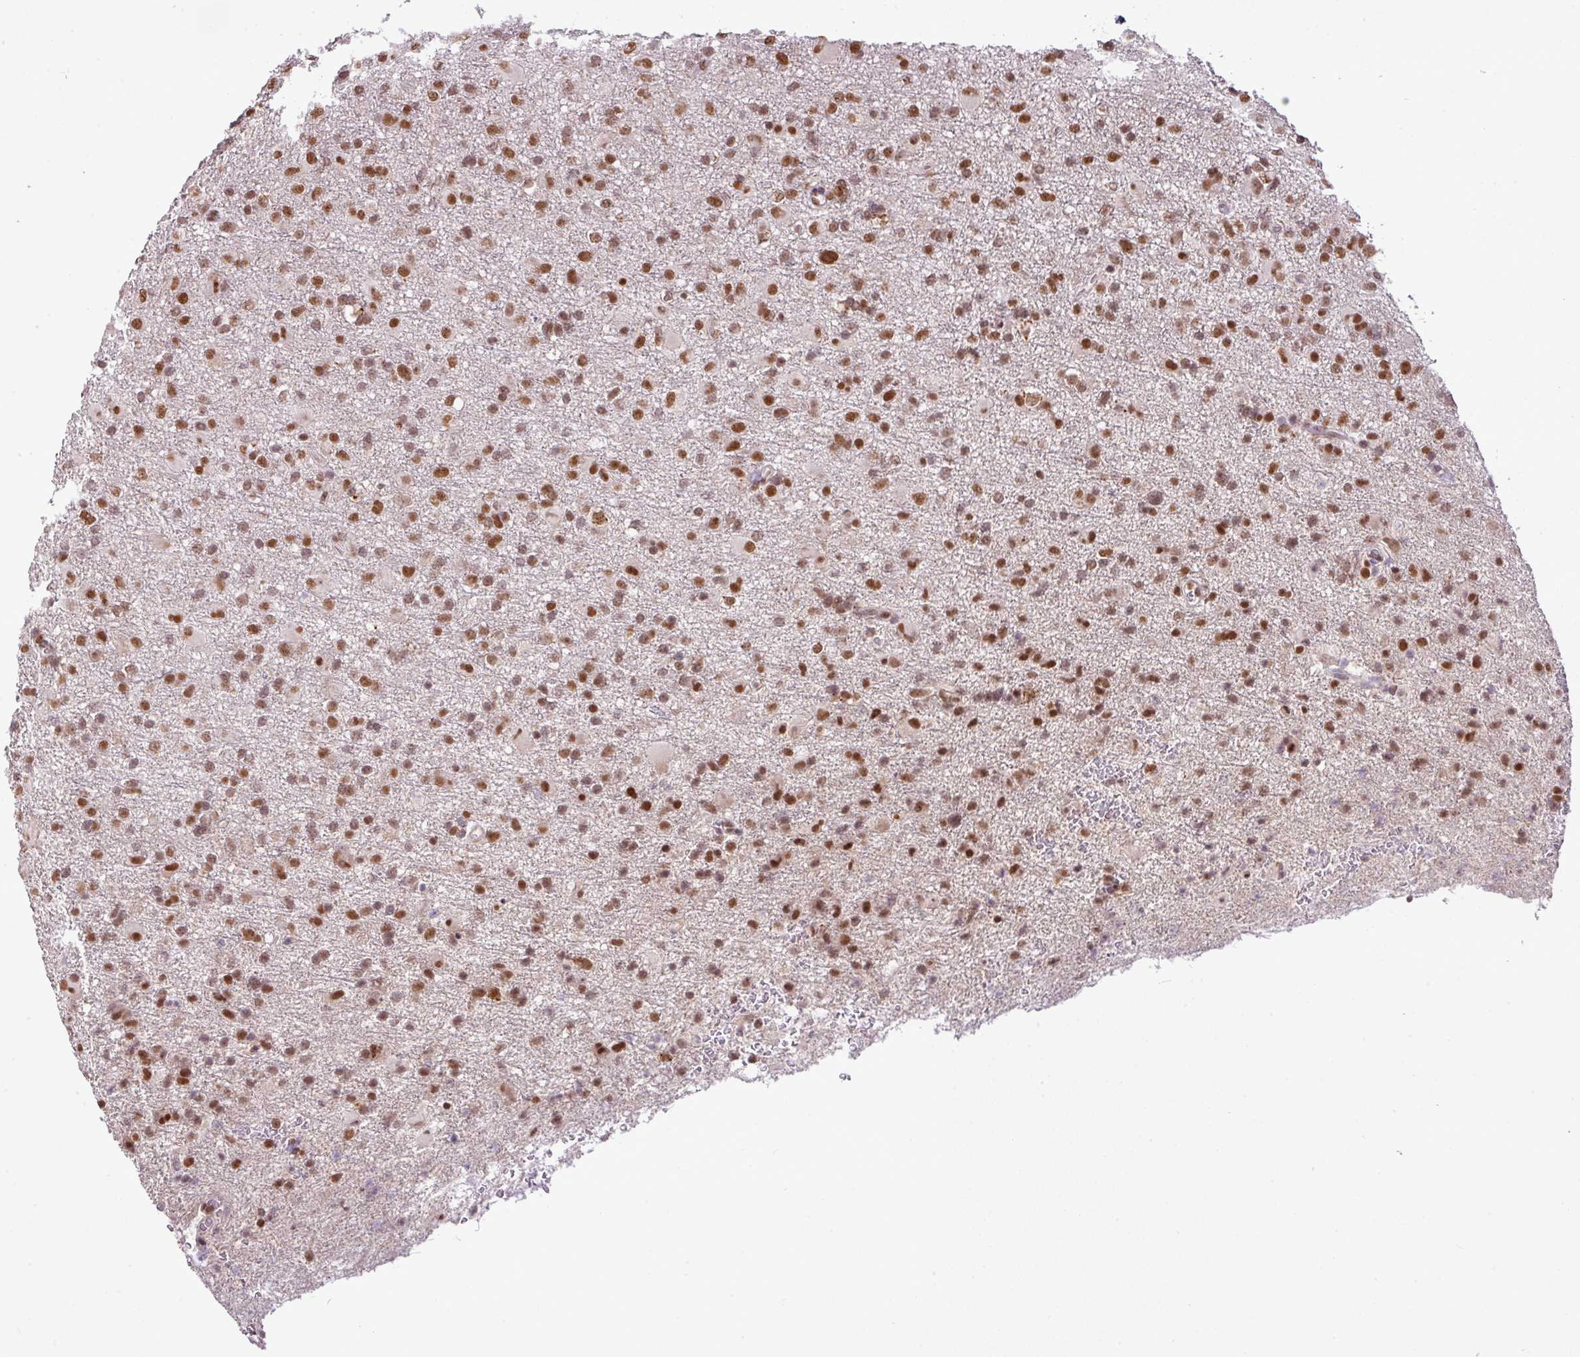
{"staining": {"intensity": "moderate", "quantity": ">75%", "location": "nuclear"}, "tissue": "glioma", "cell_type": "Tumor cells", "image_type": "cancer", "snomed": [{"axis": "morphology", "description": "Glioma, malignant, Low grade"}, {"axis": "topography", "description": "Brain"}], "caption": "Immunohistochemical staining of human glioma displays moderate nuclear protein staining in about >75% of tumor cells.", "gene": "PGAP4", "patient": {"sex": "male", "age": 65}}